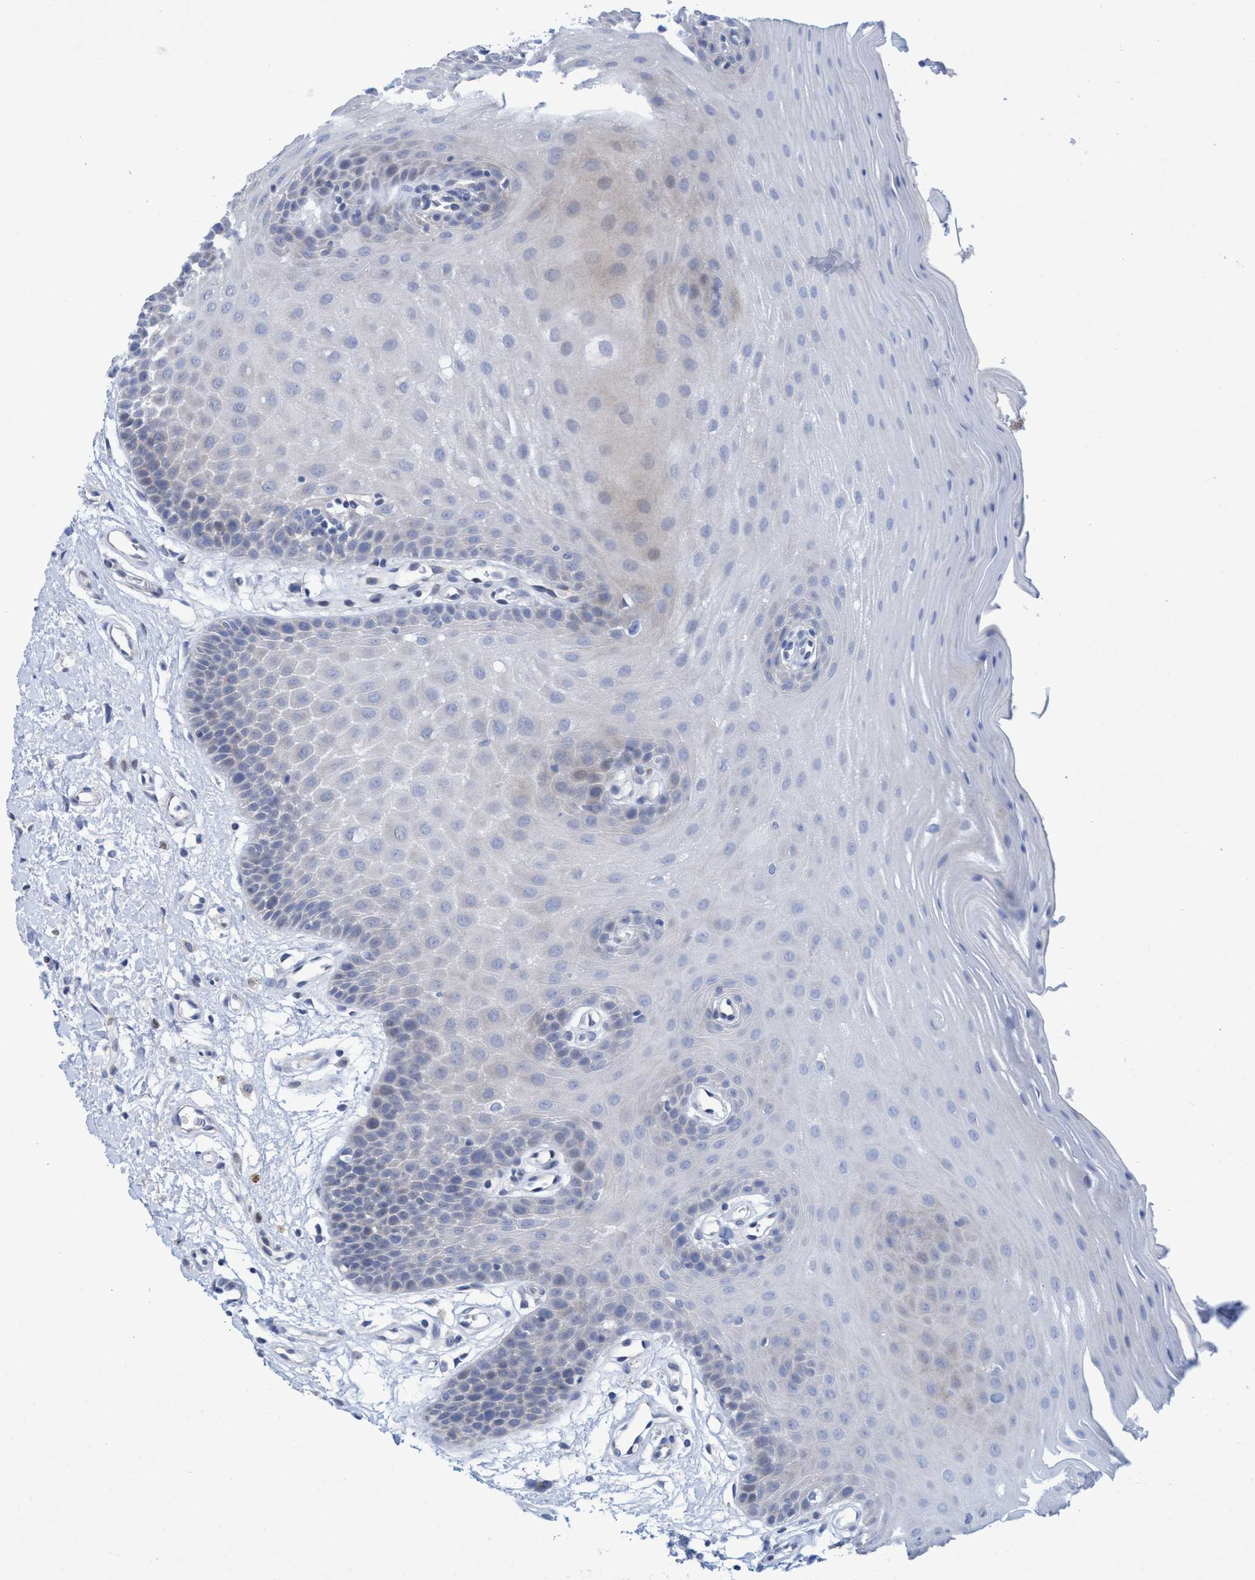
{"staining": {"intensity": "negative", "quantity": "none", "location": "none"}, "tissue": "oral mucosa", "cell_type": "Squamous epithelial cells", "image_type": "normal", "snomed": [{"axis": "morphology", "description": "Normal tissue, NOS"}, {"axis": "morphology", "description": "Squamous cell carcinoma, NOS"}, {"axis": "topography", "description": "Oral tissue"}, {"axis": "topography", "description": "Head-Neck"}], "caption": "Image shows no protein expression in squamous epithelial cells of benign oral mucosa. The staining is performed using DAB brown chromogen with nuclei counter-stained in using hematoxylin.", "gene": "R3HCC1", "patient": {"sex": "male", "age": 71}}